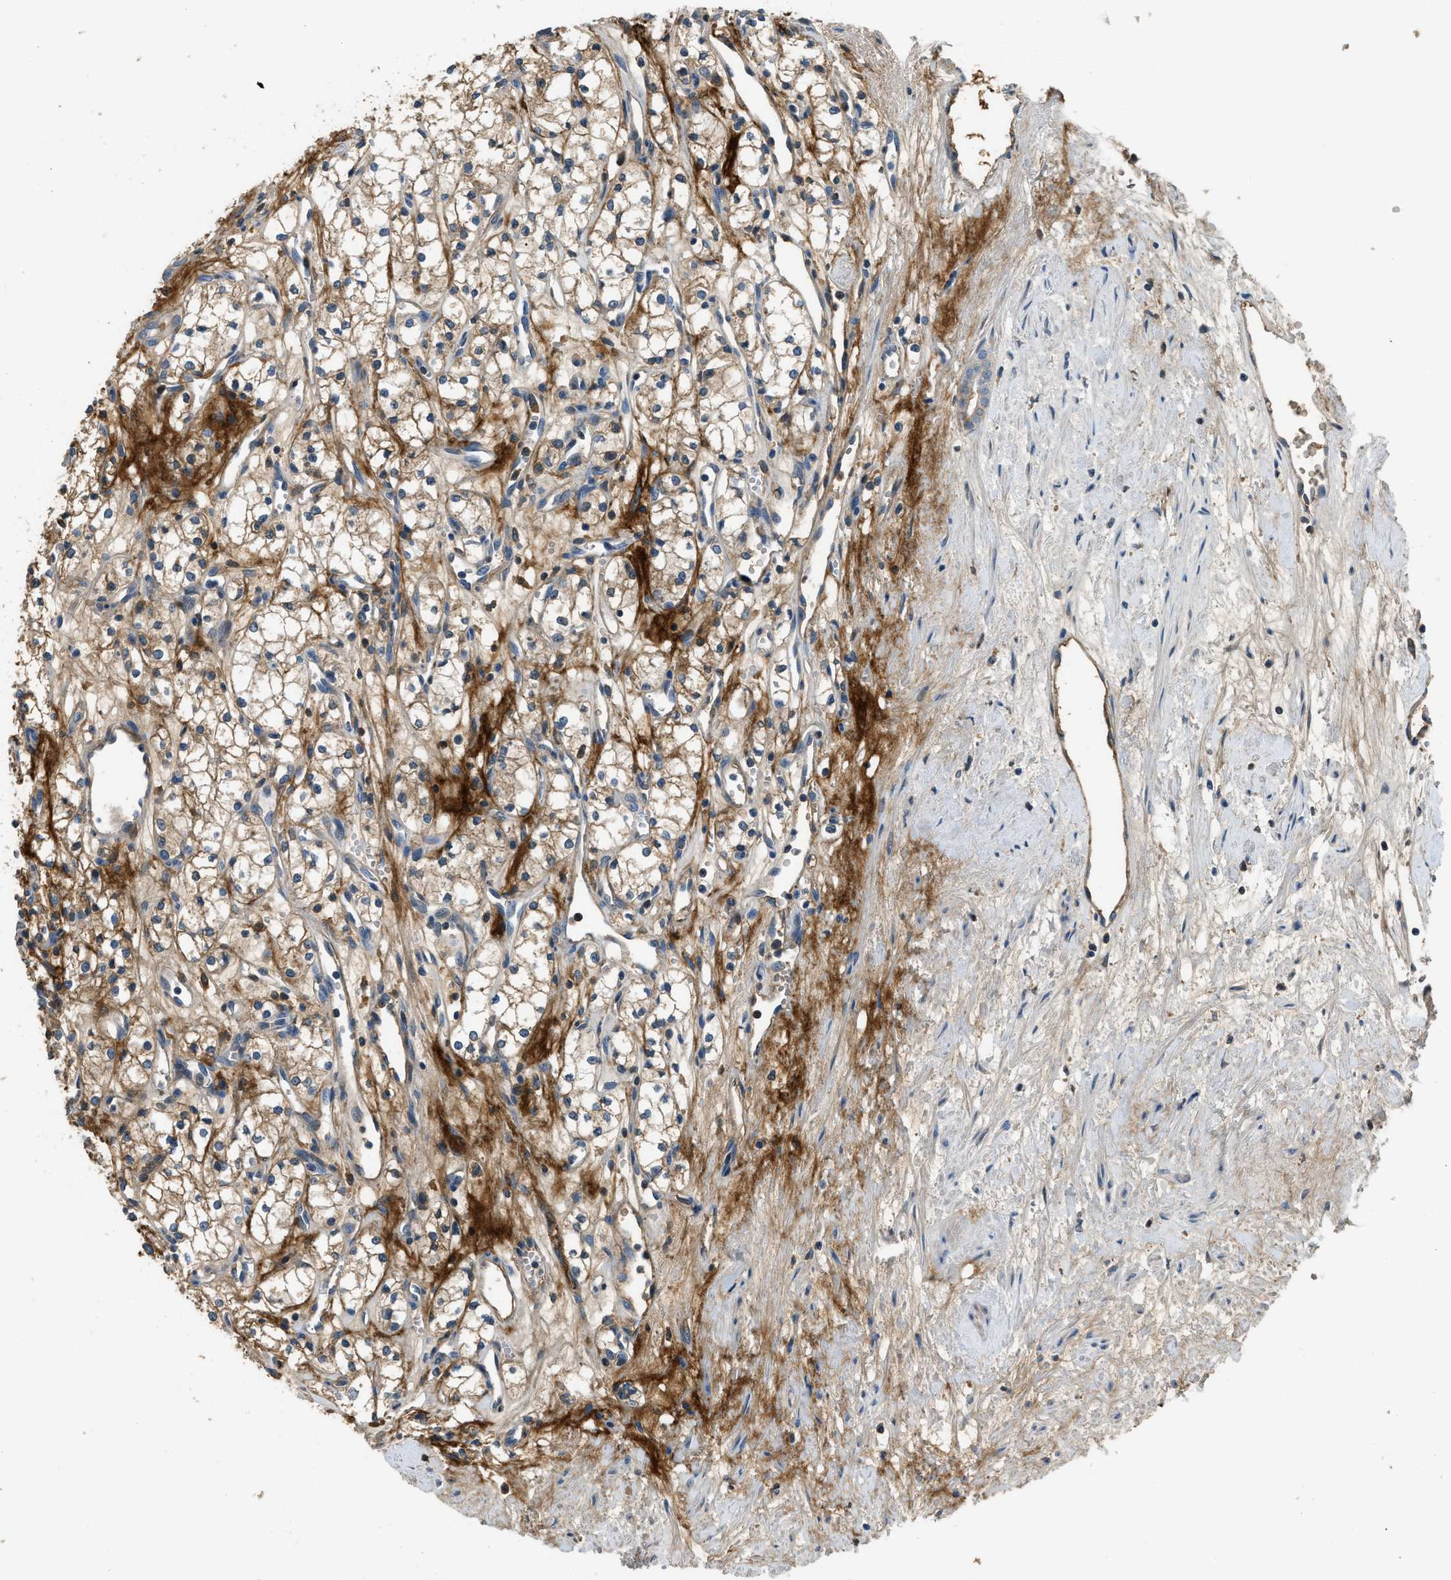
{"staining": {"intensity": "weak", "quantity": "25%-75%", "location": "cytoplasmic/membranous"}, "tissue": "renal cancer", "cell_type": "Tumor cells", "image_type": "cancer", "snomed": [{"axis": "morphology", "description": "Adenocarcinoma, NOS"}, {"axis": "topography", "description": "Kidney"}], "caption": "Protein staining by immunohistochemistry (IHC) displays weak cytoplasmic/membranous staining in about 25%-75% of tumor cells in renal adenocarcinoma.", "gene": "STC1", "patient": {"sex": "male", "age": 59}}